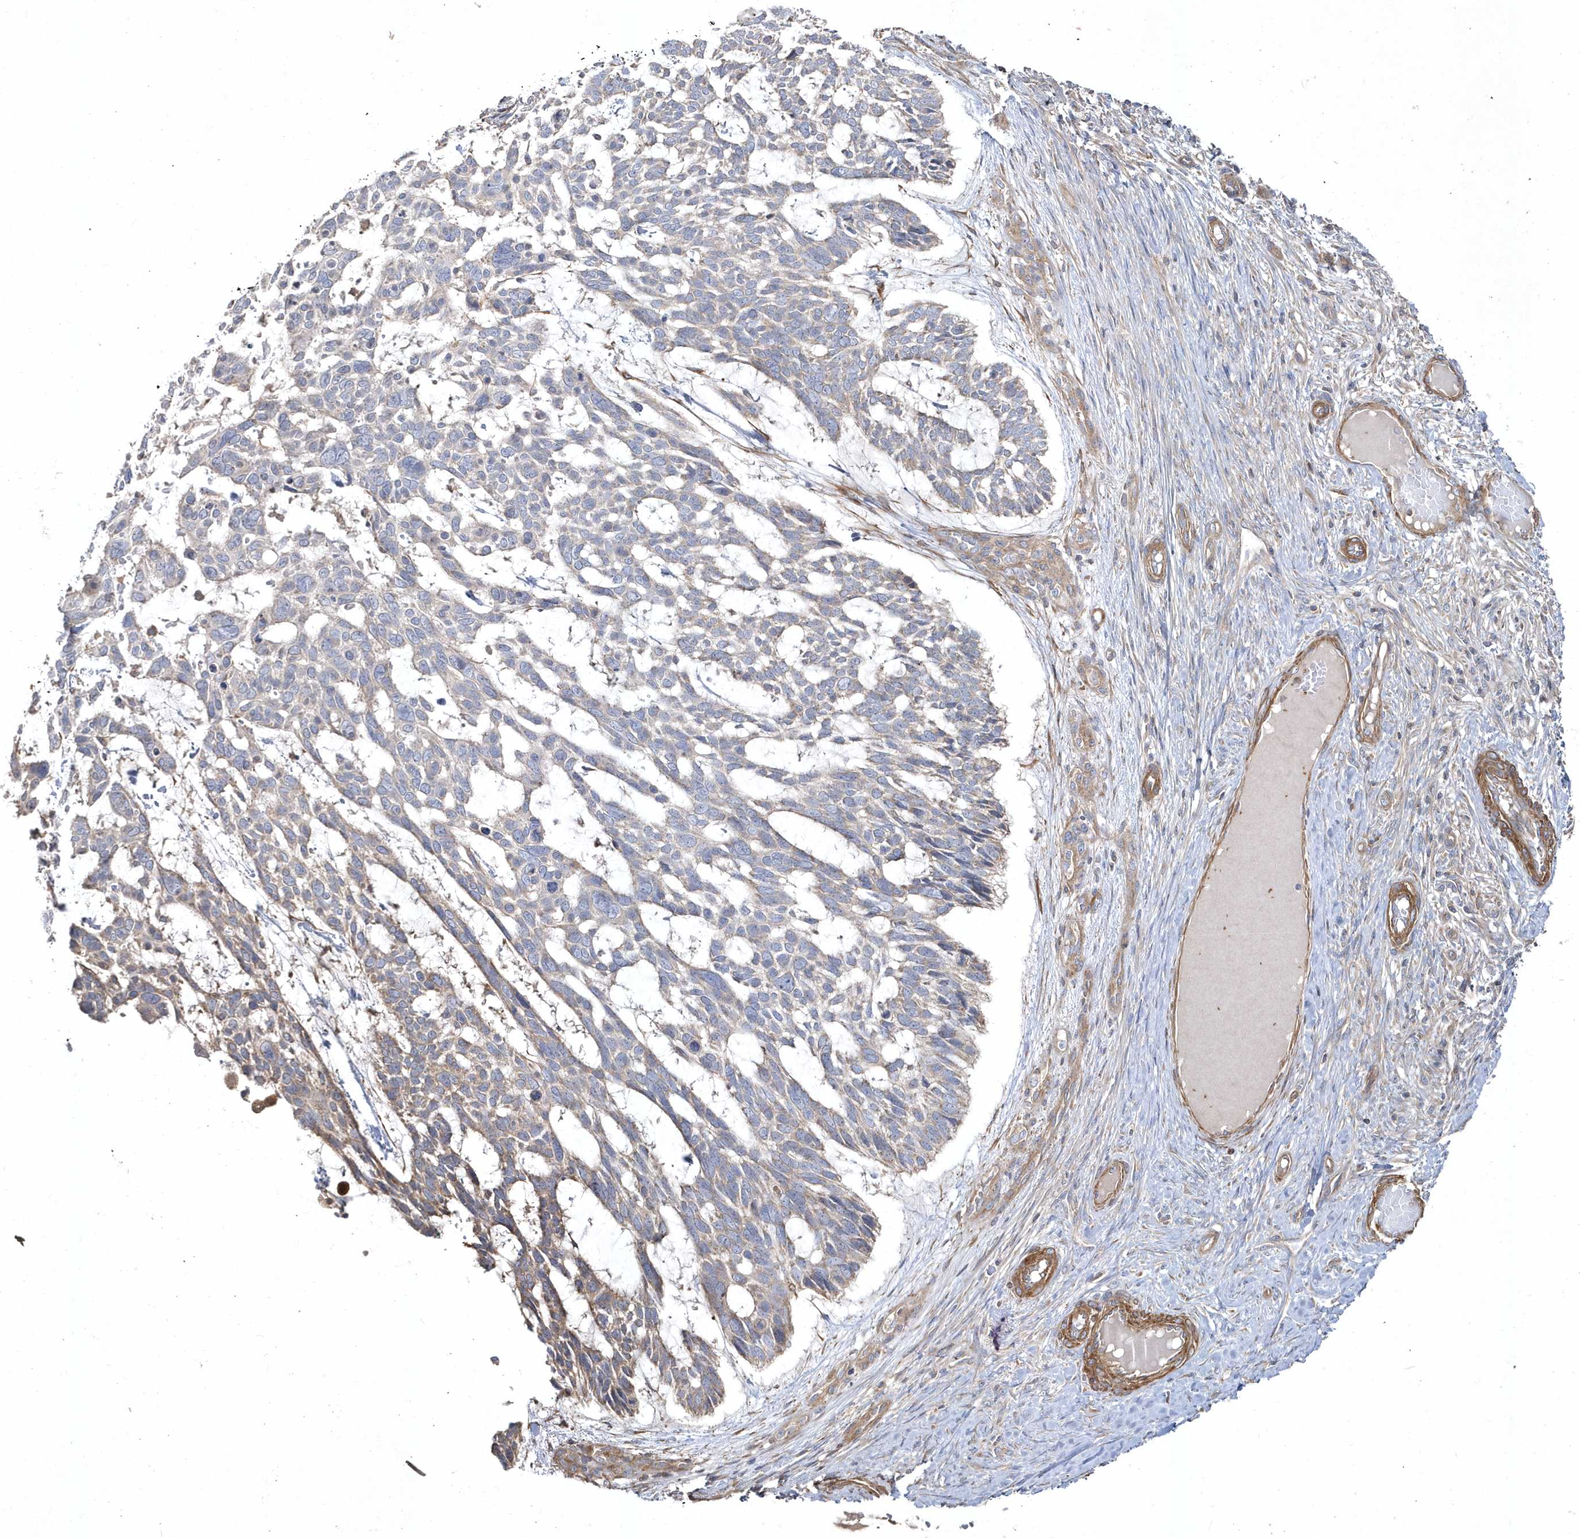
{"staining": {"intensity": "negative", "quantity": "none", "location": "none"}, "tissue": "skin cancer", "cell_type": "Tumor cells", "image_type": "cancer", "snomed": [{"axis": "morphology", "description": "Basal cell carcinoma"}, {"axis": "topography", "description": "Skin"}], "caption": "Tumor cells show no significant protein expression in basal cell carcinoma (skin).", "gene": "LEXM", "patient": {"sex": "male", "age": 88}}